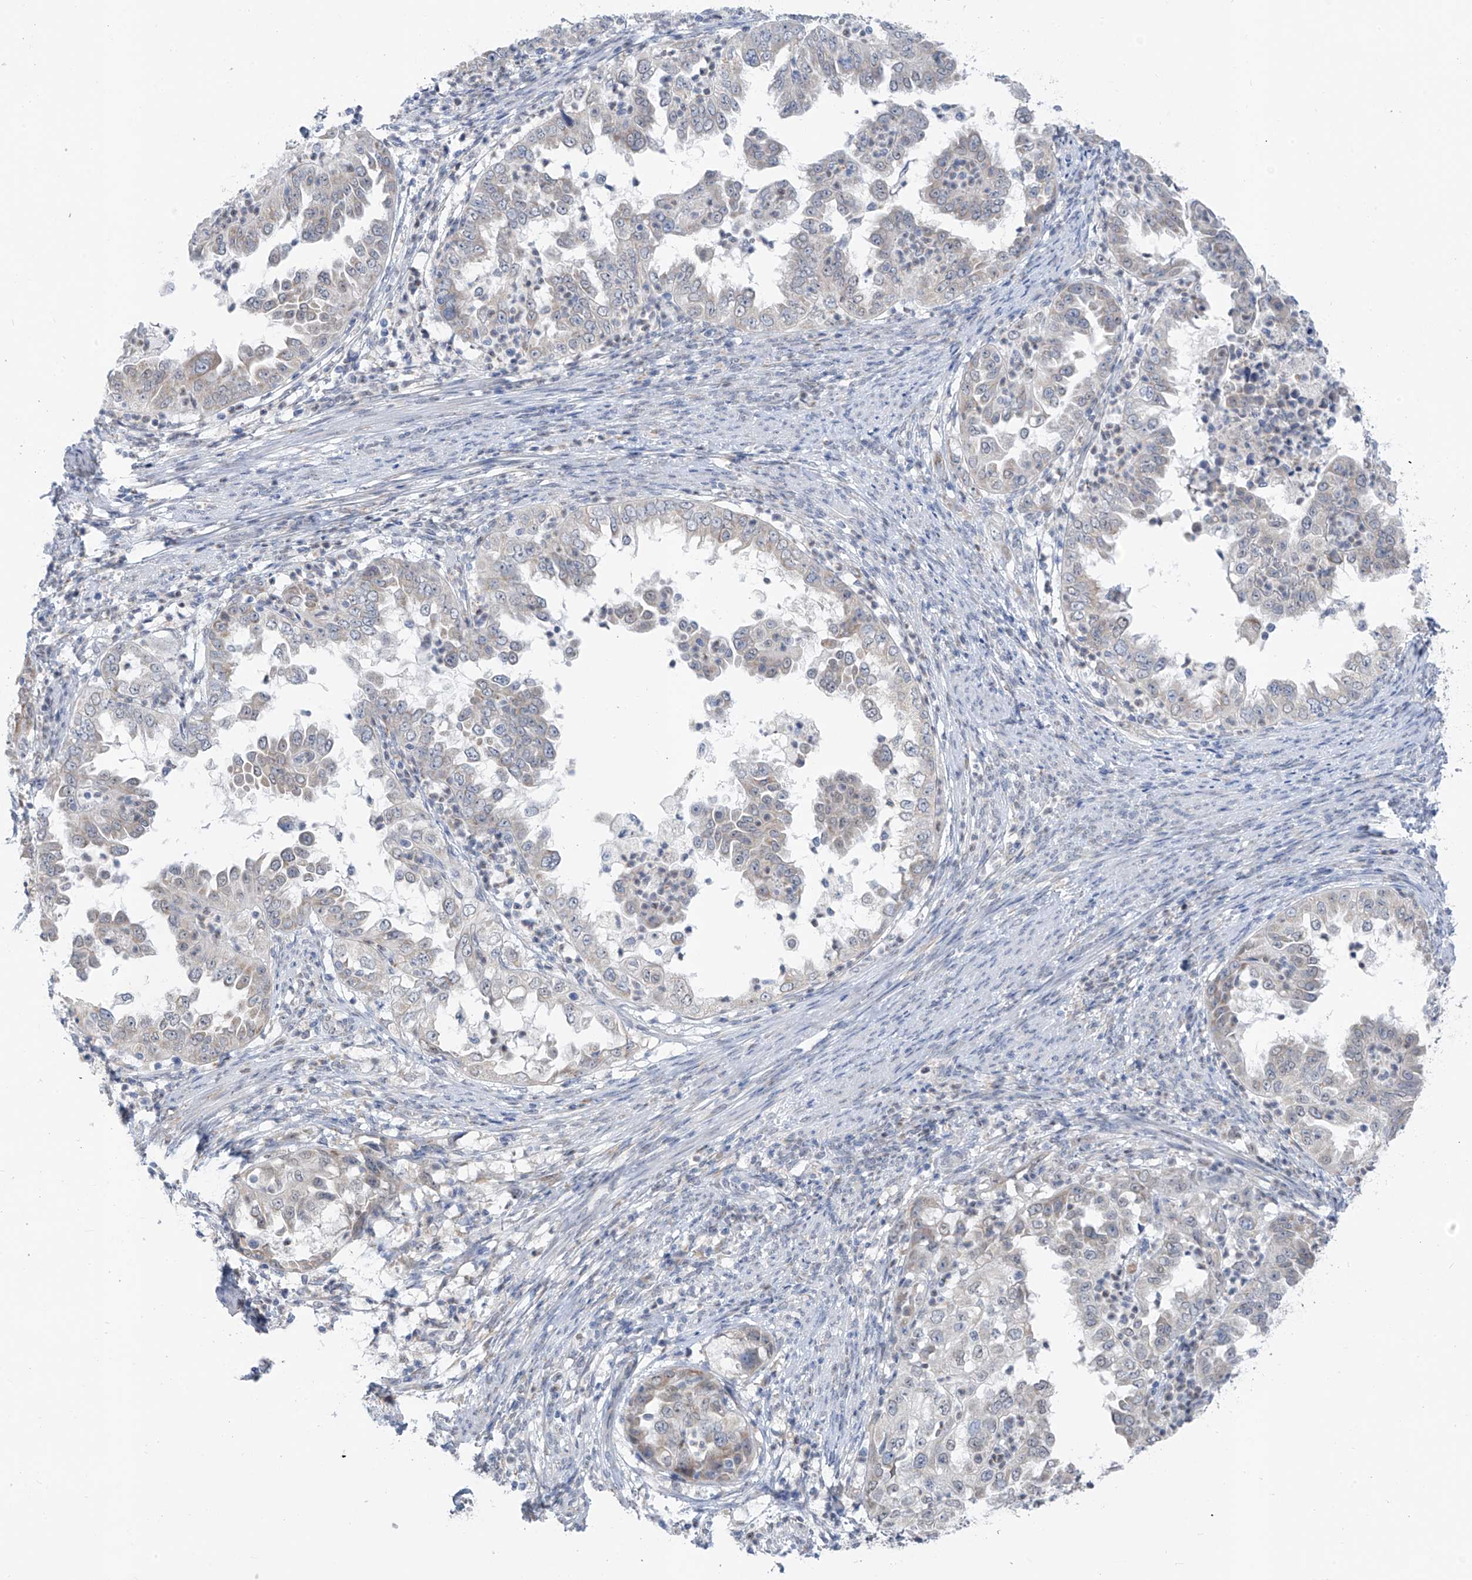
{"staining": {"intensity": "weak", "quantity": "<25%", "location": "cytoplasmic/membranous"}, "tissue": "endometrial cancer", "cell_type": "Tumor cells", "image_type": "cancer", "snomed": [{"axis": "morphology", "description": "Adenocarcinoma, NOS"}, {"axis": "topography", "description": "Endometrium"}], "caption": "This is an immunohistochemistry (IHC) histopathology image of human adenocarcinoma (endometrial). There is no staining in tumor cells.", "gene": "CYP4V2", "patient": {"sex": "female", "age": 85}}